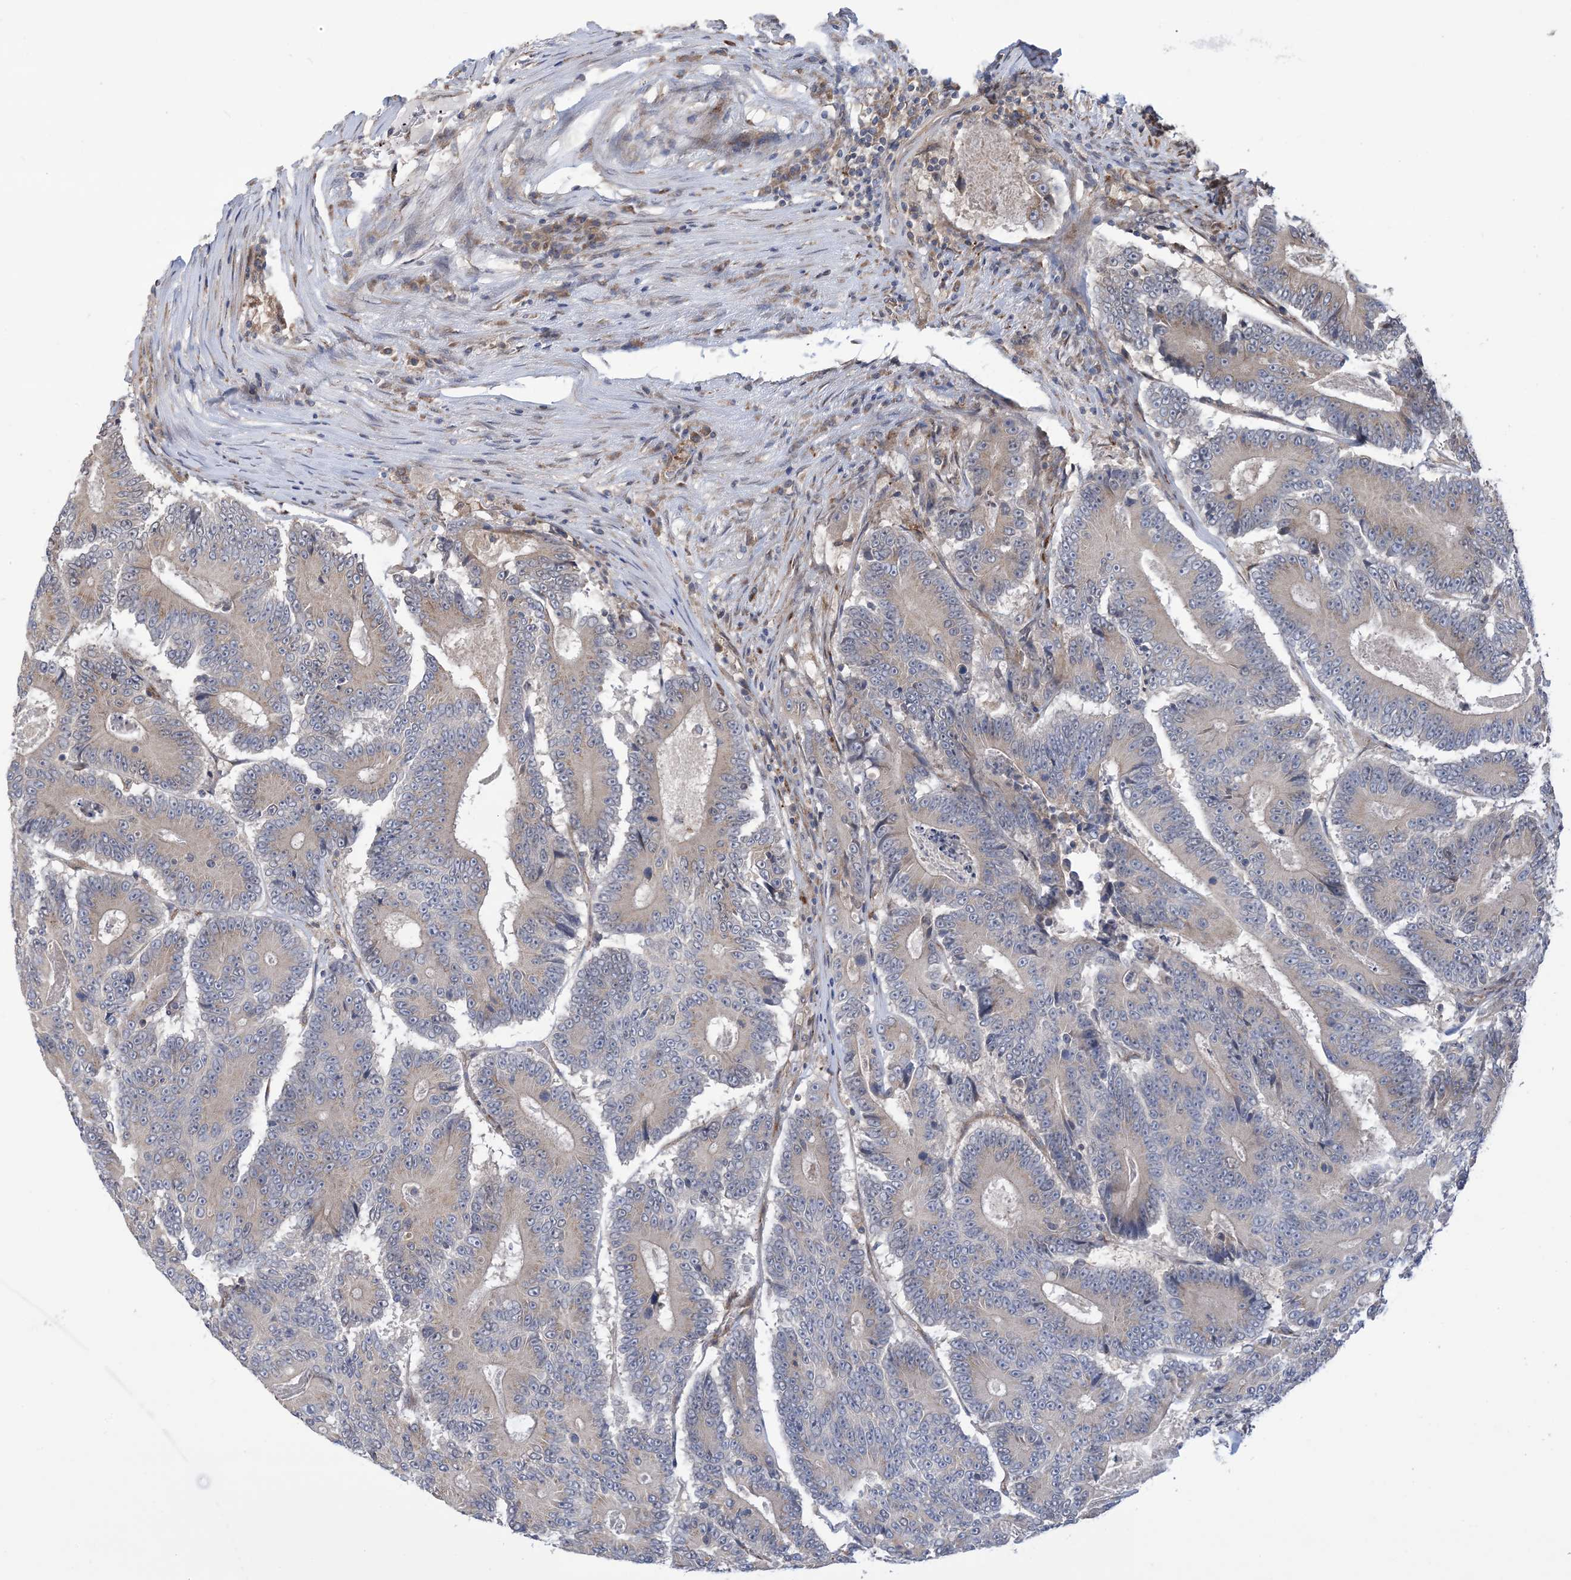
{"staining": {"intensity": "weak", "quantity": "25%-75%", "location": "cytoplasmic/membranous"}, "tissue": "colorectal cancer", "cell_type": "Tumor cells", "image_type": "cancer", "snomed": [{"axis": "morphology", "description": "Adenocarcinoma, NOS"}, {"axis": "topography", "description": "Colon"}], "caption": "This is a micrograph of immunohistochemistry (IHC) staining of colorectal cancer (adenocarcinoma), which shows weak expression in the cytoplasmic/membranous of tumor cells.", "gene": "CLEC16A", "patient": {"sex": "male", "age": 83}}